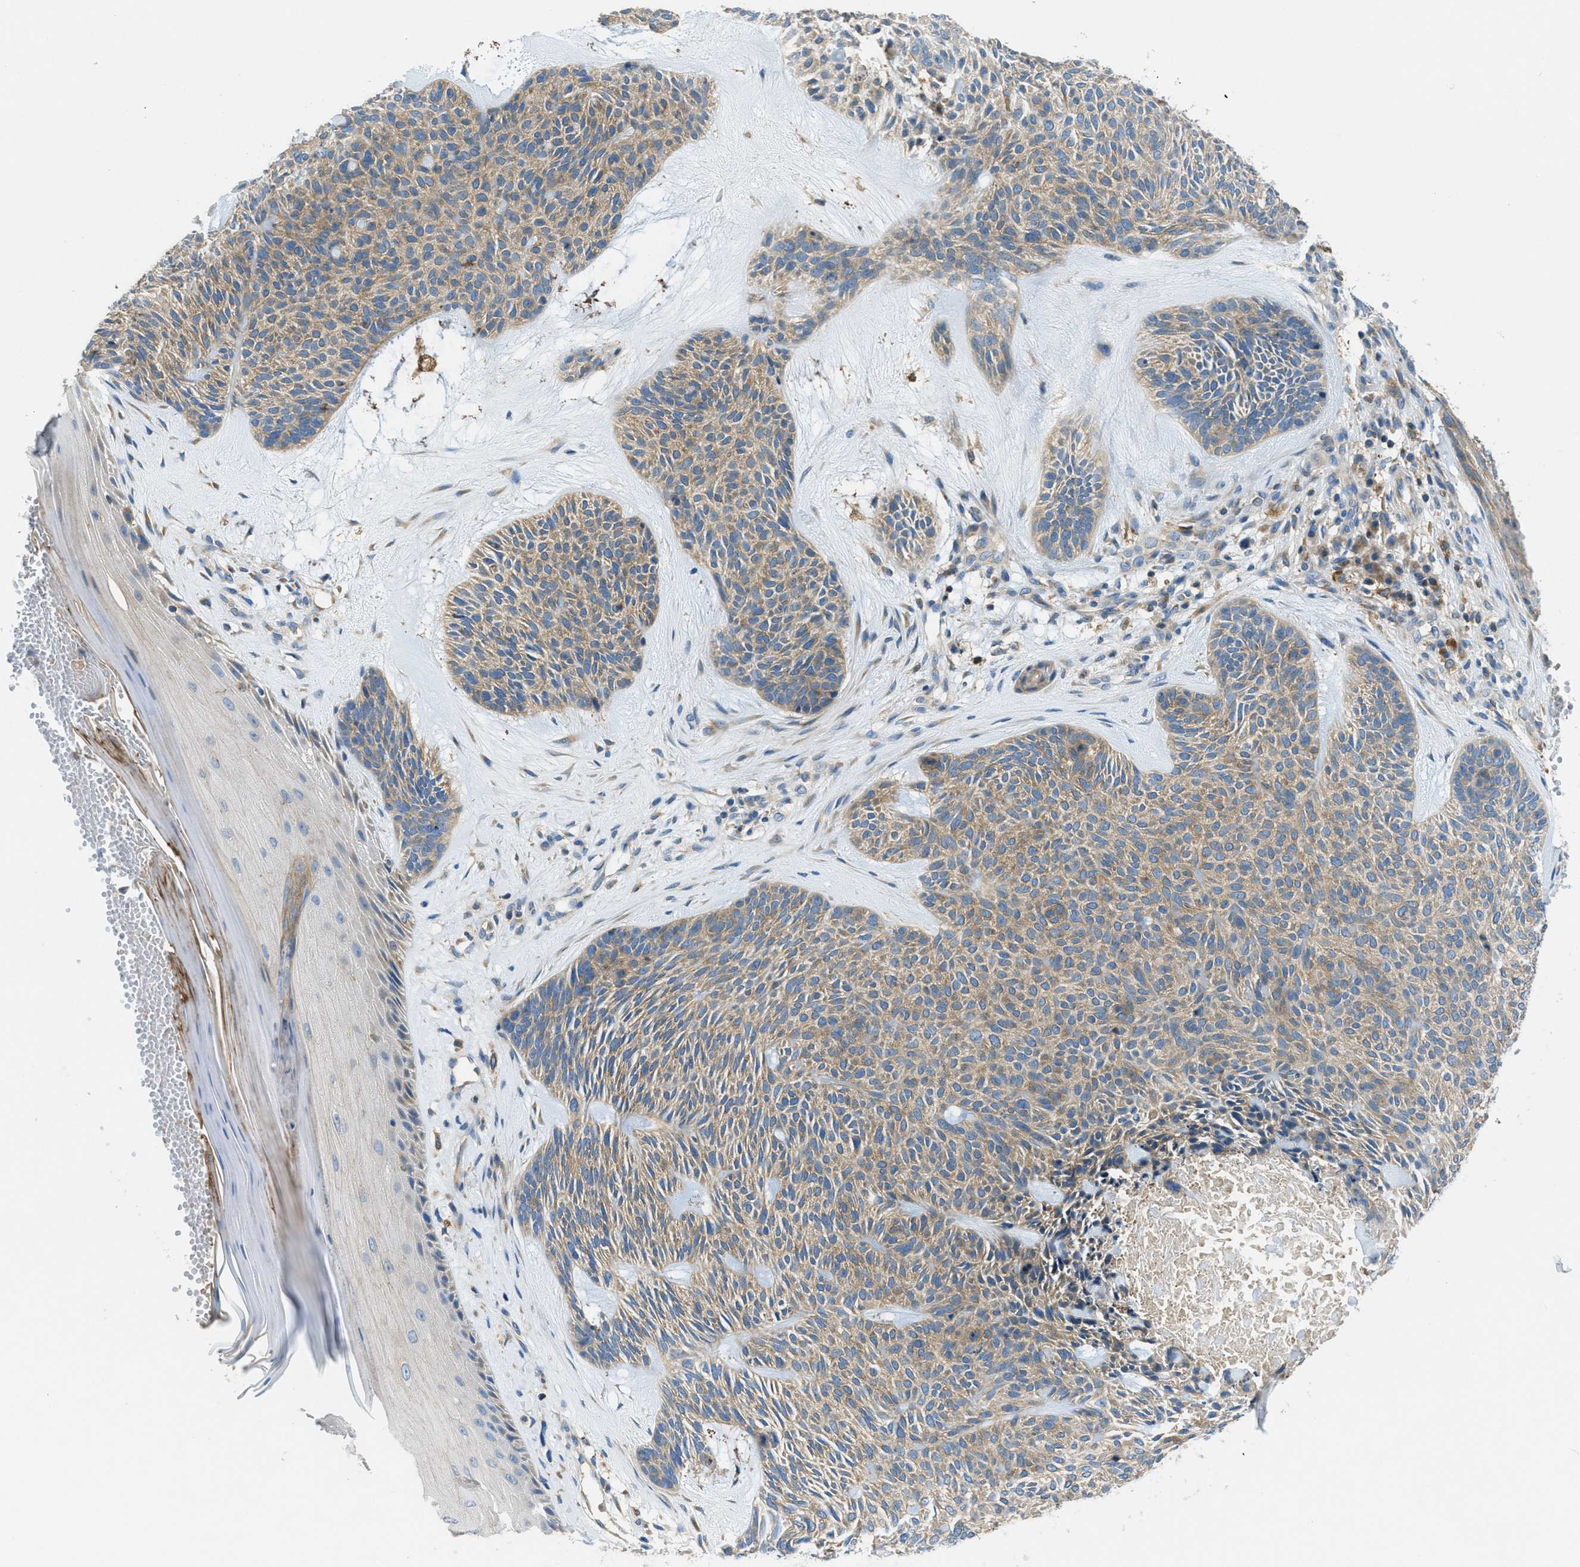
{"staining": {"intensity": "weak", "quantity": ">75%", "location": "cytoplasmic/membranous"}, "tissue": "skin cancer", "cell_type": "Tumor cells", "image_type": "cancer", "snomed": [{"axis": "morphology", "description": "Basal cell carcinoma"}, {"axis": "topography", "description": "Skin"}], "caption": "Protein staining demonstrates weak cytoplasmic/membranous staining in about >75% of tumor cells in skin cancer (basal cell carcinoma). Using DAB (3,3'-diaminobenzidine) (brown) and hematoxylin (blue) stains, captured at high magnification using brightfield microscopy.", "gene": "RFFL", "patient": {"sex": "male", "age": 55}}